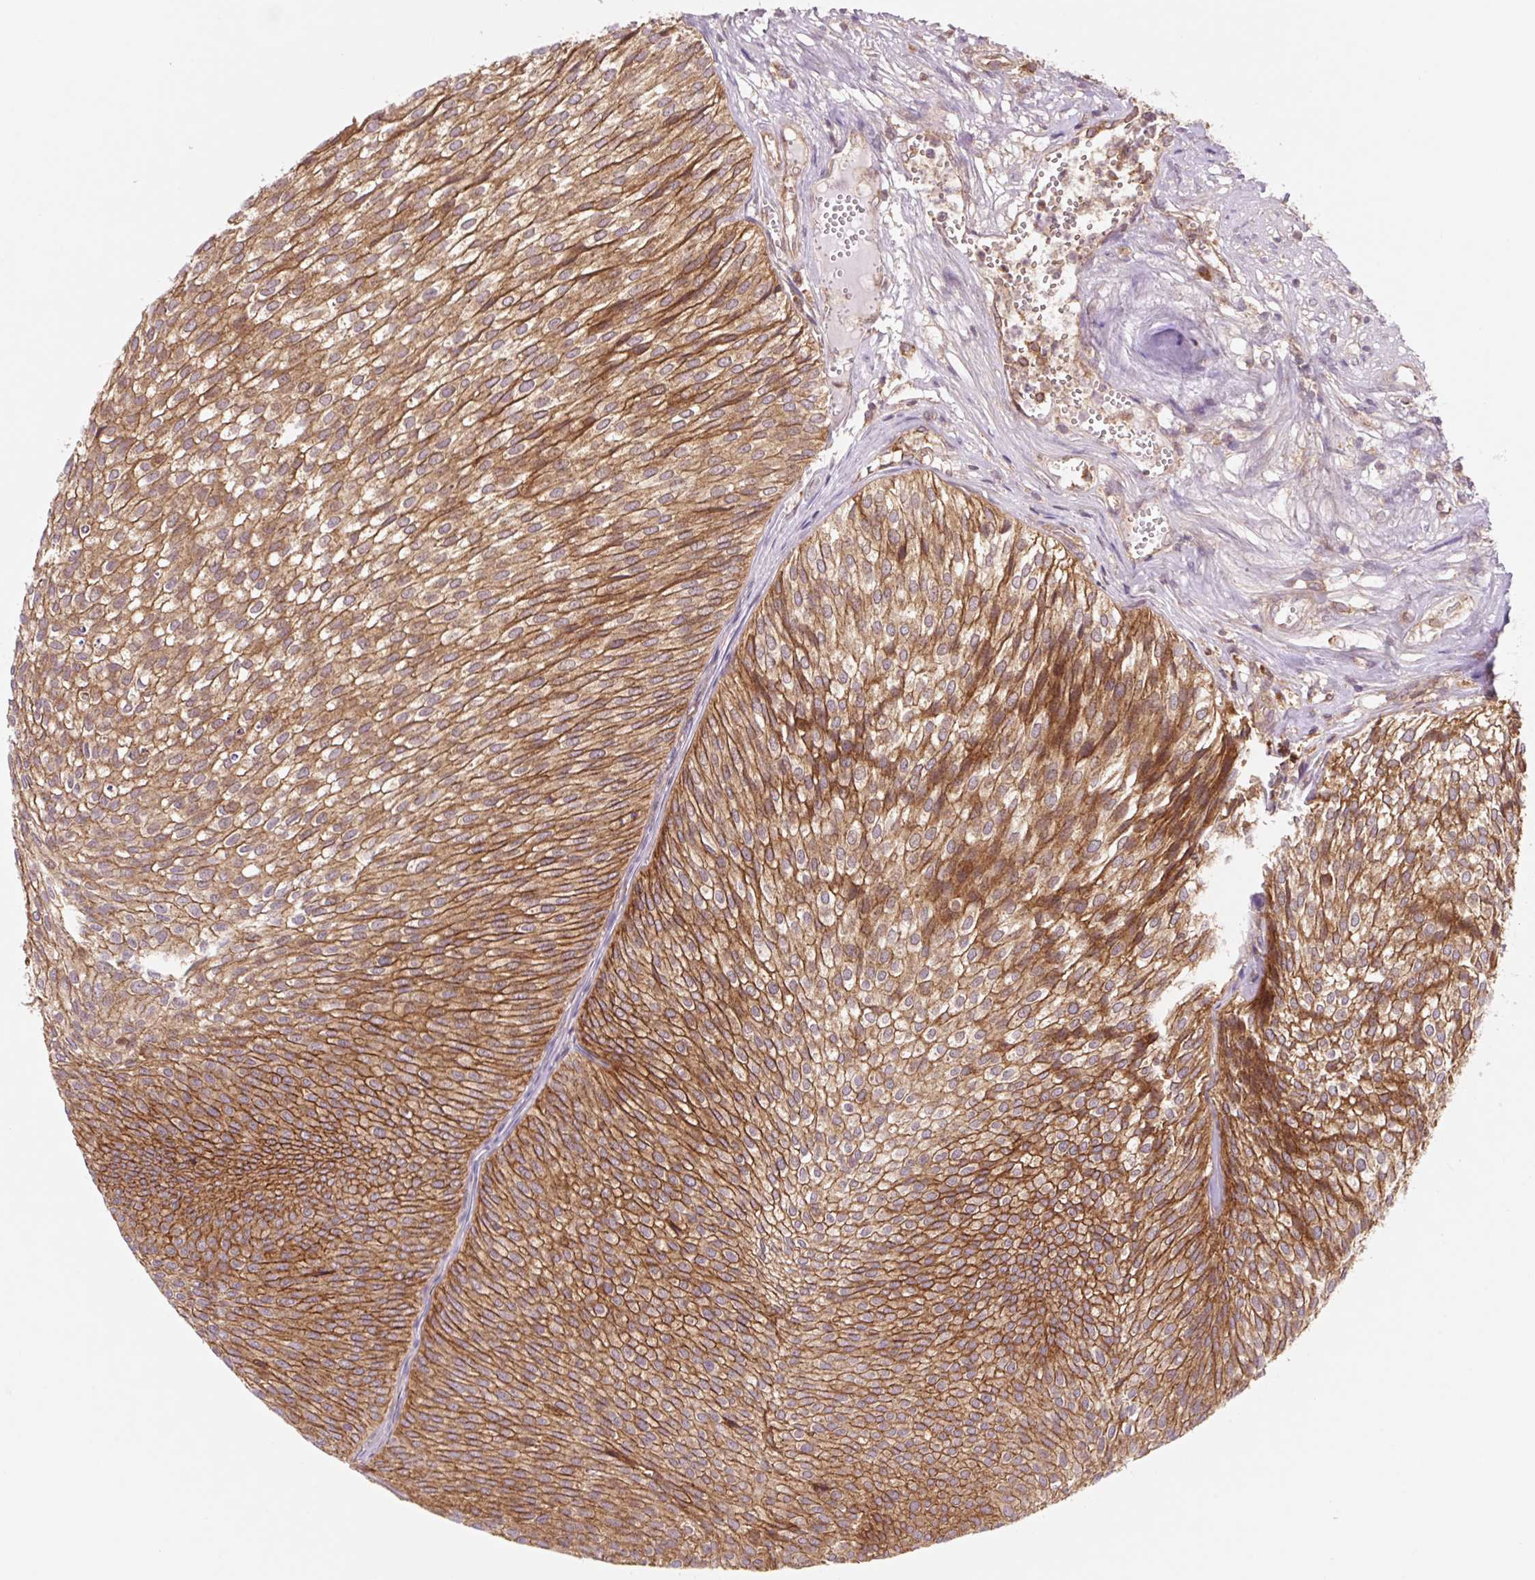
{"staining": {"intensity": "strong", "quantity": ">75%", "location": "cytoplasmic/membranous"}, "tissue": "urothelial cancer", "cell_type": "Tumor cells", "image_type": "cancer", "snomed": [{"axis": "morphology", "description": "Urothelial carcinoma, Low grade"}, {"axis": "topography", "description": "Urinary bladder"}], "caption": "Protein analysis of urothelial cancer tissue reveals strong cytoplasmic/membranous positivity in approximately >75% of tumor cells.", "gene": "VPS4A", "patient": {"sex": "male", "age": 91}}